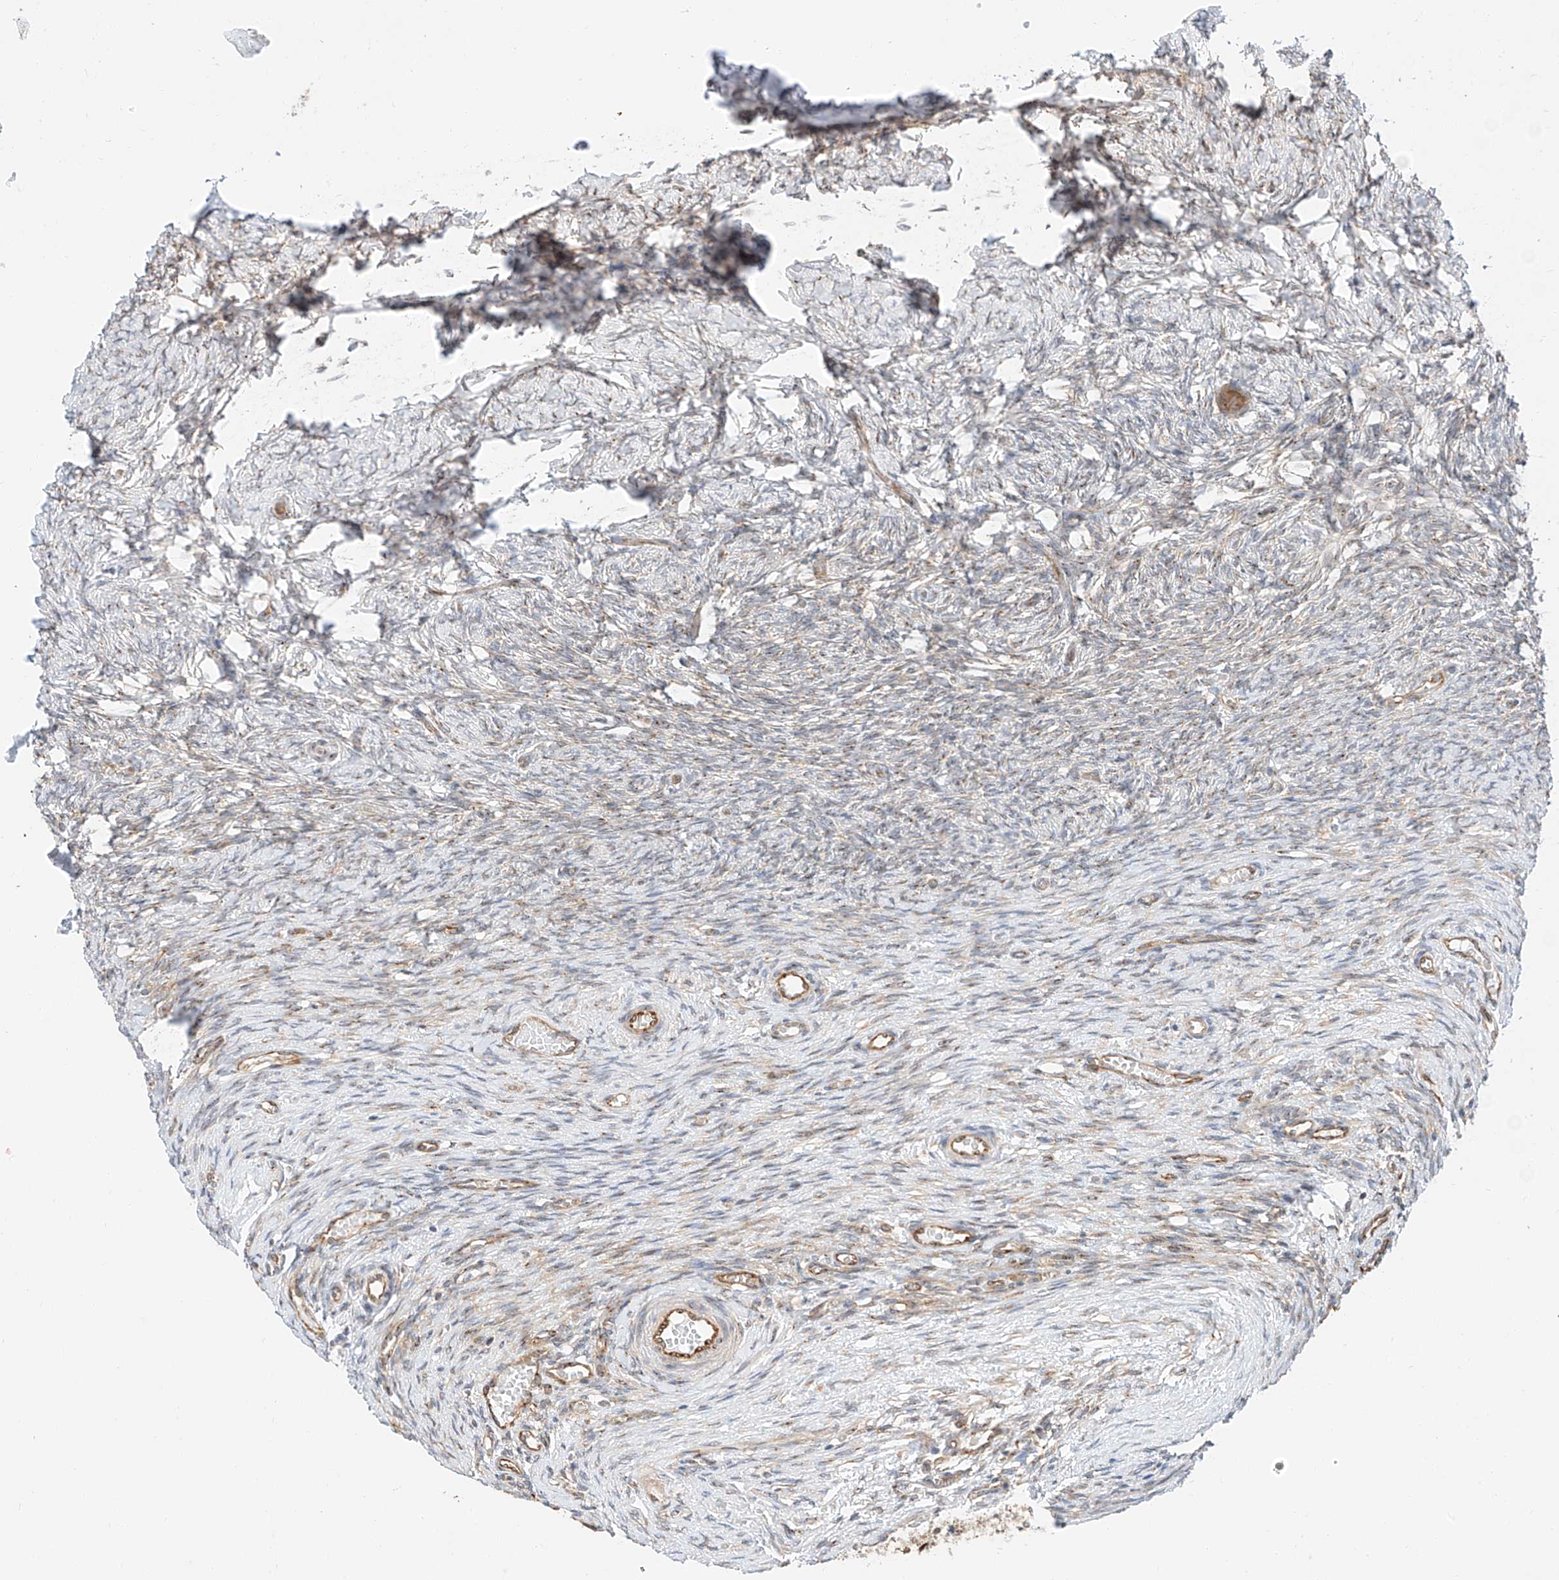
{"staining": {"intensity": "moderate", "quantity": ">75%", "location": "cytoplasmic/membranous"}, "tissue": "ovary", "cell_type": "Follicle cells", "image_type": "normal", "snomed": [{"axis": "morphology", "description": "Adenocarcinoma, NOS"}, {"axis": "topography", "description": "Endometrium"}], "caption": "Immunohistochemical staining of normal ovary shows moderate cytoplasmic/membranous protein positivity in approximately >75% of follicle cells. (DAB (3,3'-diaminobenzidine) IHC with brightfield microscopy, high magnification).", "gene": "CARMIL1", "patient": {"sex": "female", "age": 32}}